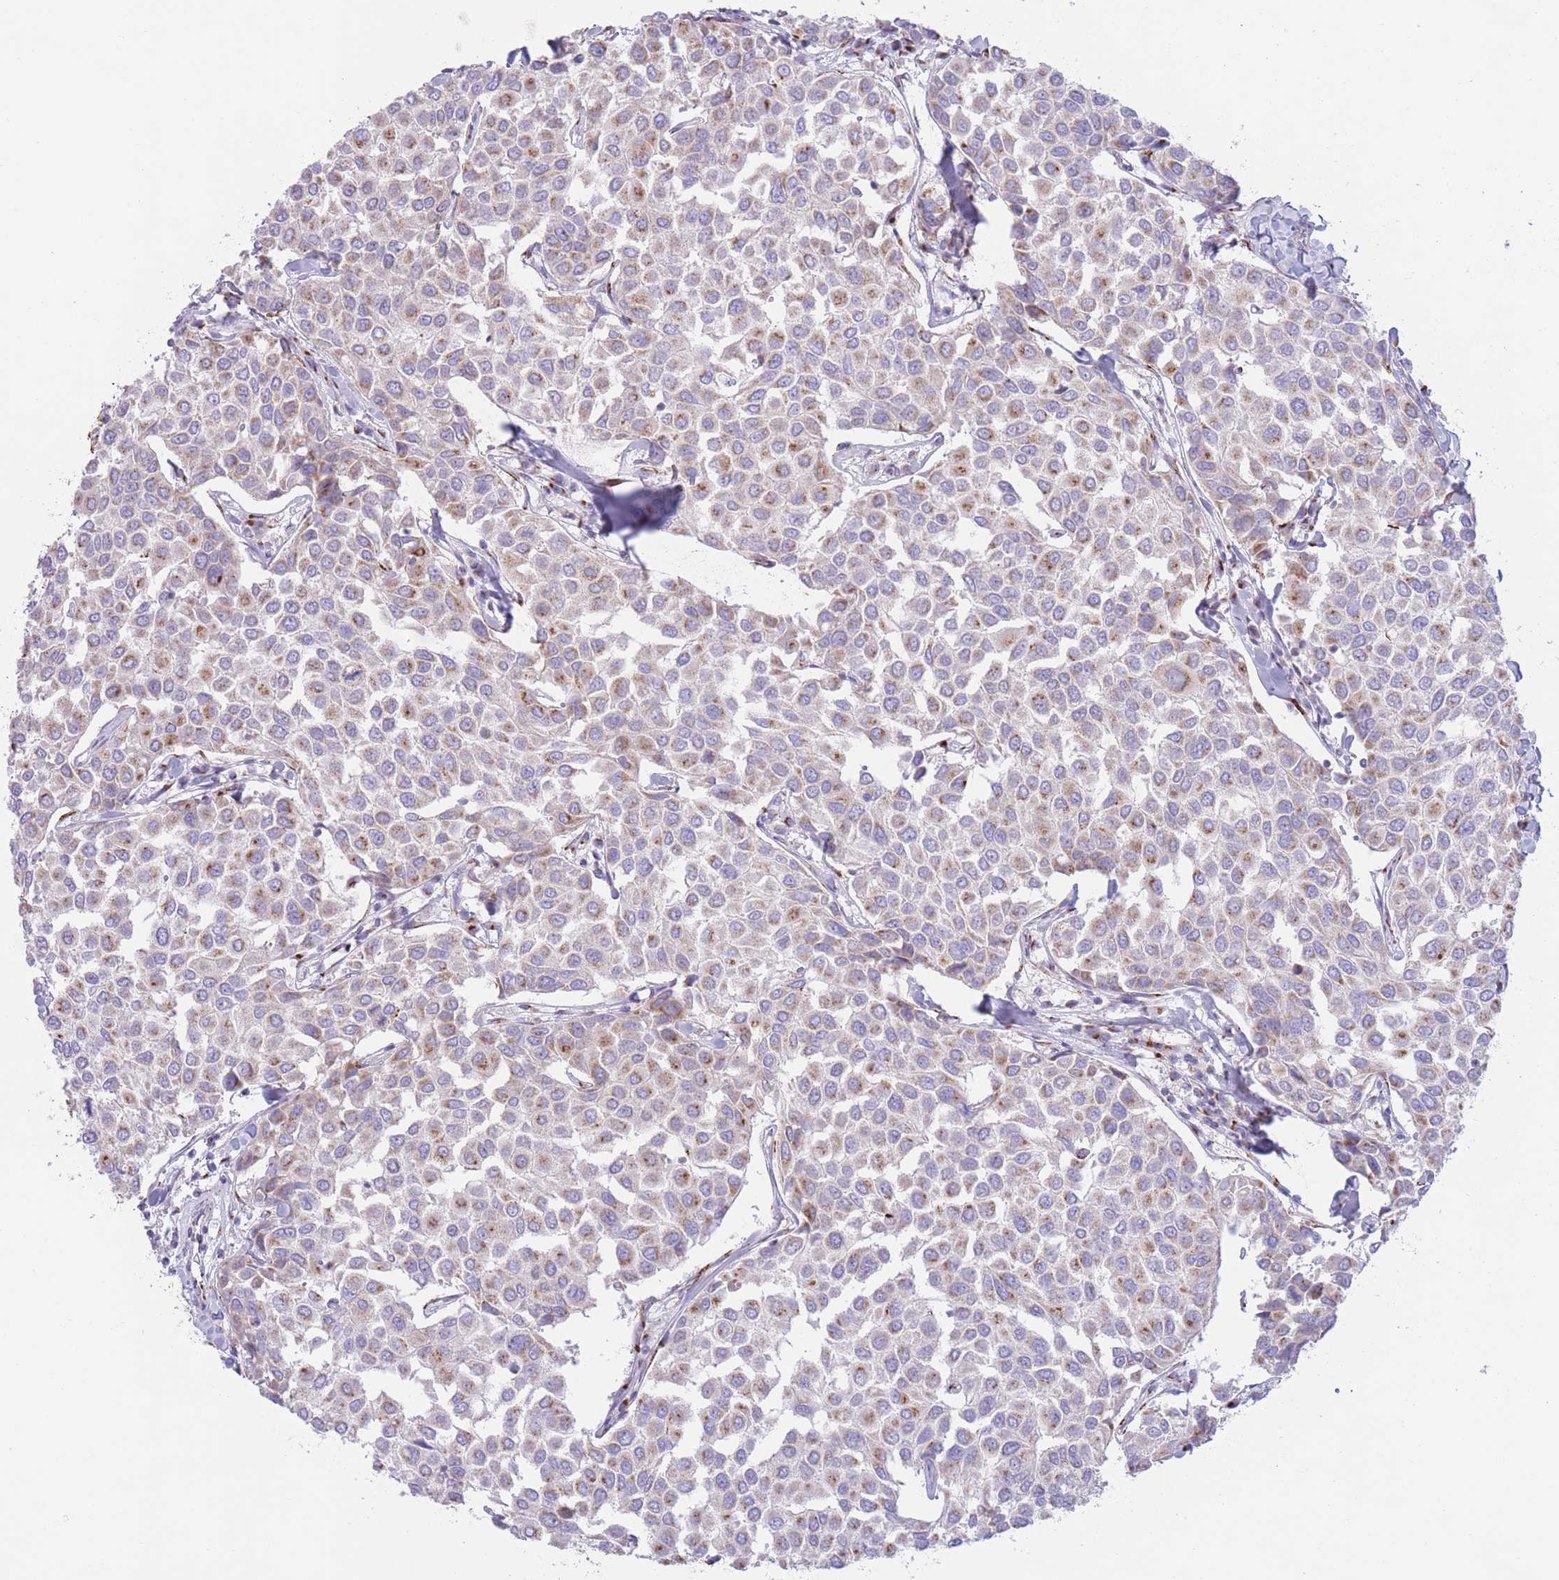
{"staining": {"intensity": "weak", "quantity": "25%-75%", "location": "cytoplasmic/membranous"}, "tissue": "breast cancer", "cell_type": "Tumor cells", "image_type": "cancer", "snomed": [{"axis": "morphology", "description": "Duct carcinoma"}, {"axis": "topography", "description": "Breast"}], "caption": "Protein analysis of breast cancer tissue demonstrates weak cytoplasmic/membranous staining in about 25%-75% of tumor cells.", "gene": "MPND", "patient": {"sex": "female", "age": 55}}